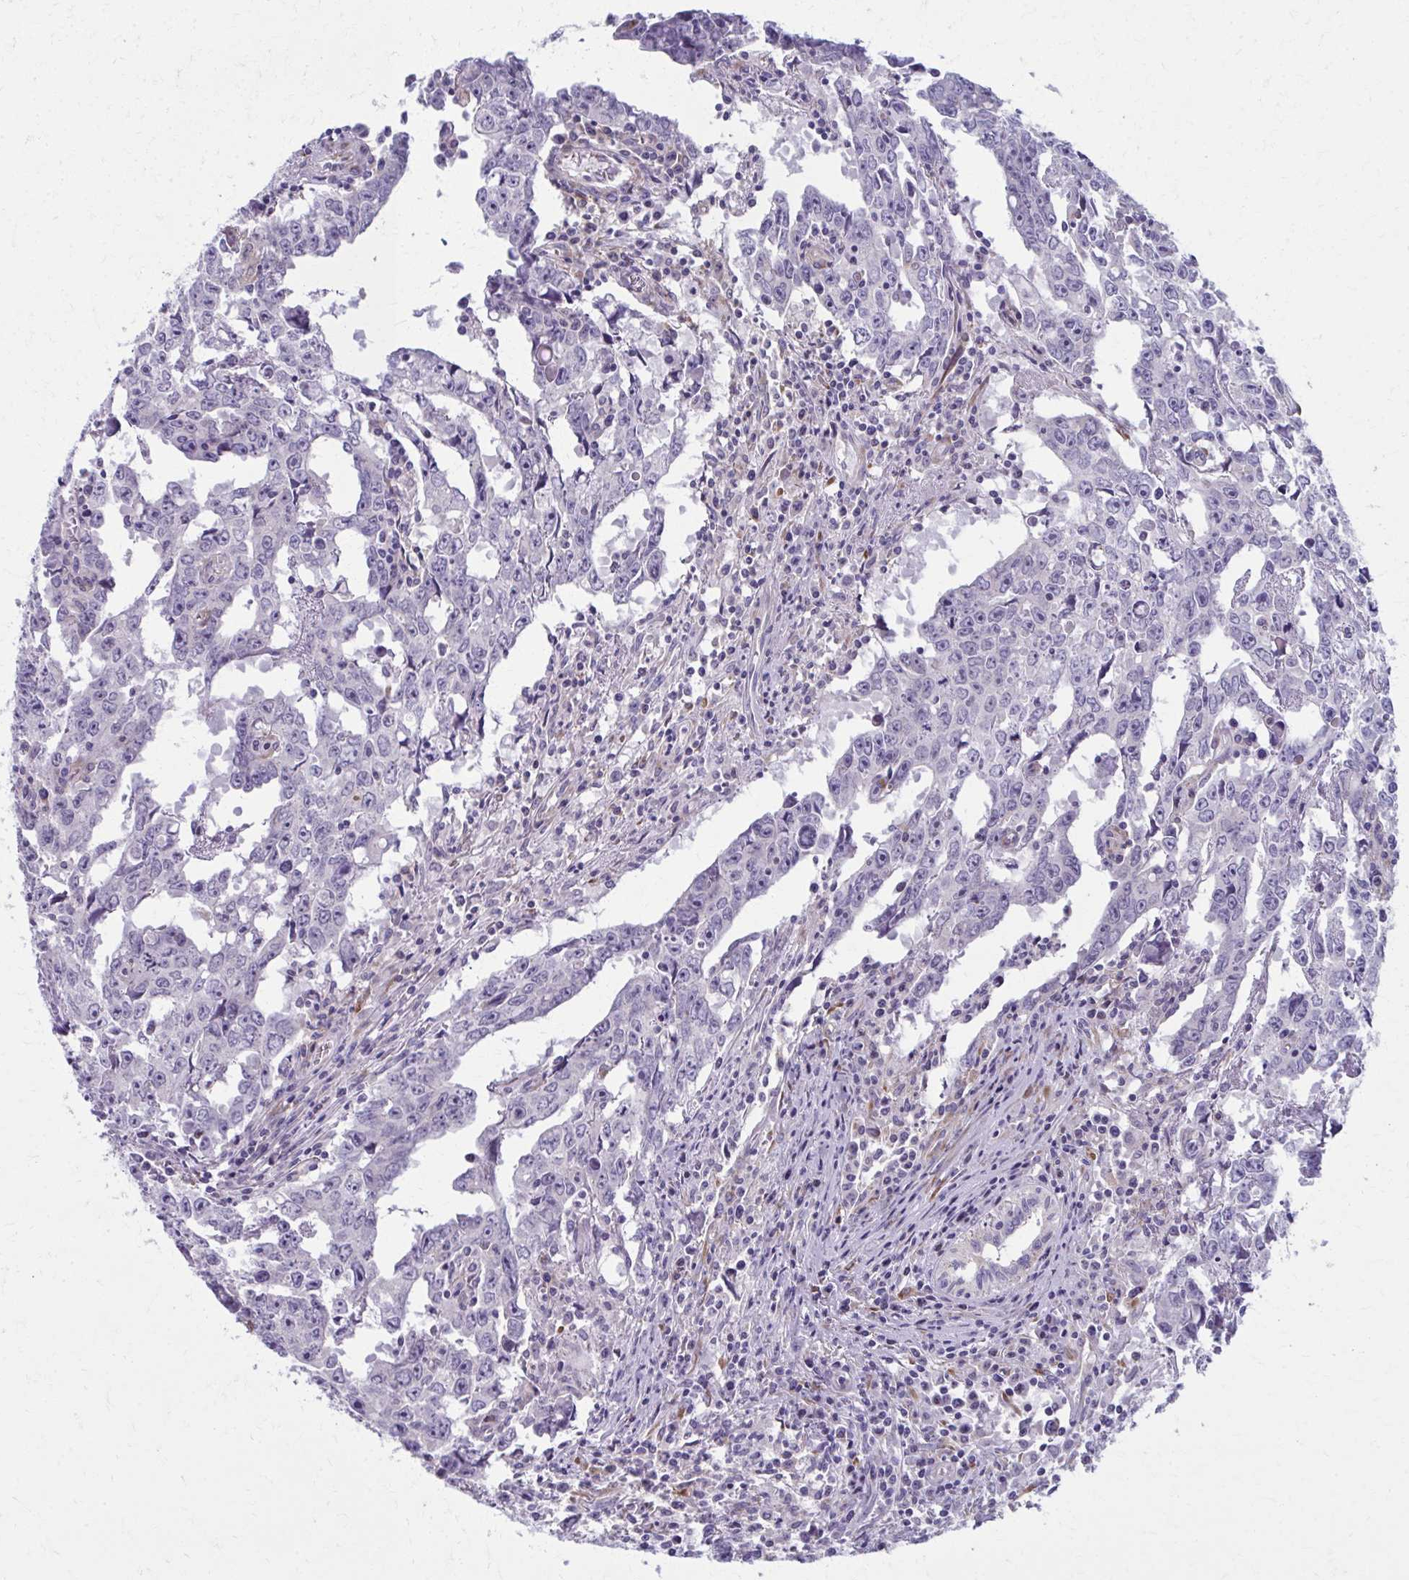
{"staining": {"intensity": "negative", "quantity": "none", "location": "none"}, "tissue": "testis cancer", "cell_type": "Tumor cells", "image_type": "cancer", "snomed": [{"axis": "morphology", "description": "Carcinoma, Embryonal, NOS"}, {"axis": "topography", "description": "Testis"}], "caption": "A photomicrograph of testis cancer (embryonal carcinoma) stained for a protein reveals no brown staining in tumor cells. (DAB (3,3'-diaminobenzidine) immunohistochemistry (IHC), high magnification).", "gene": "SPATS2L", "patient": {"sex": "male", "age": 22}}